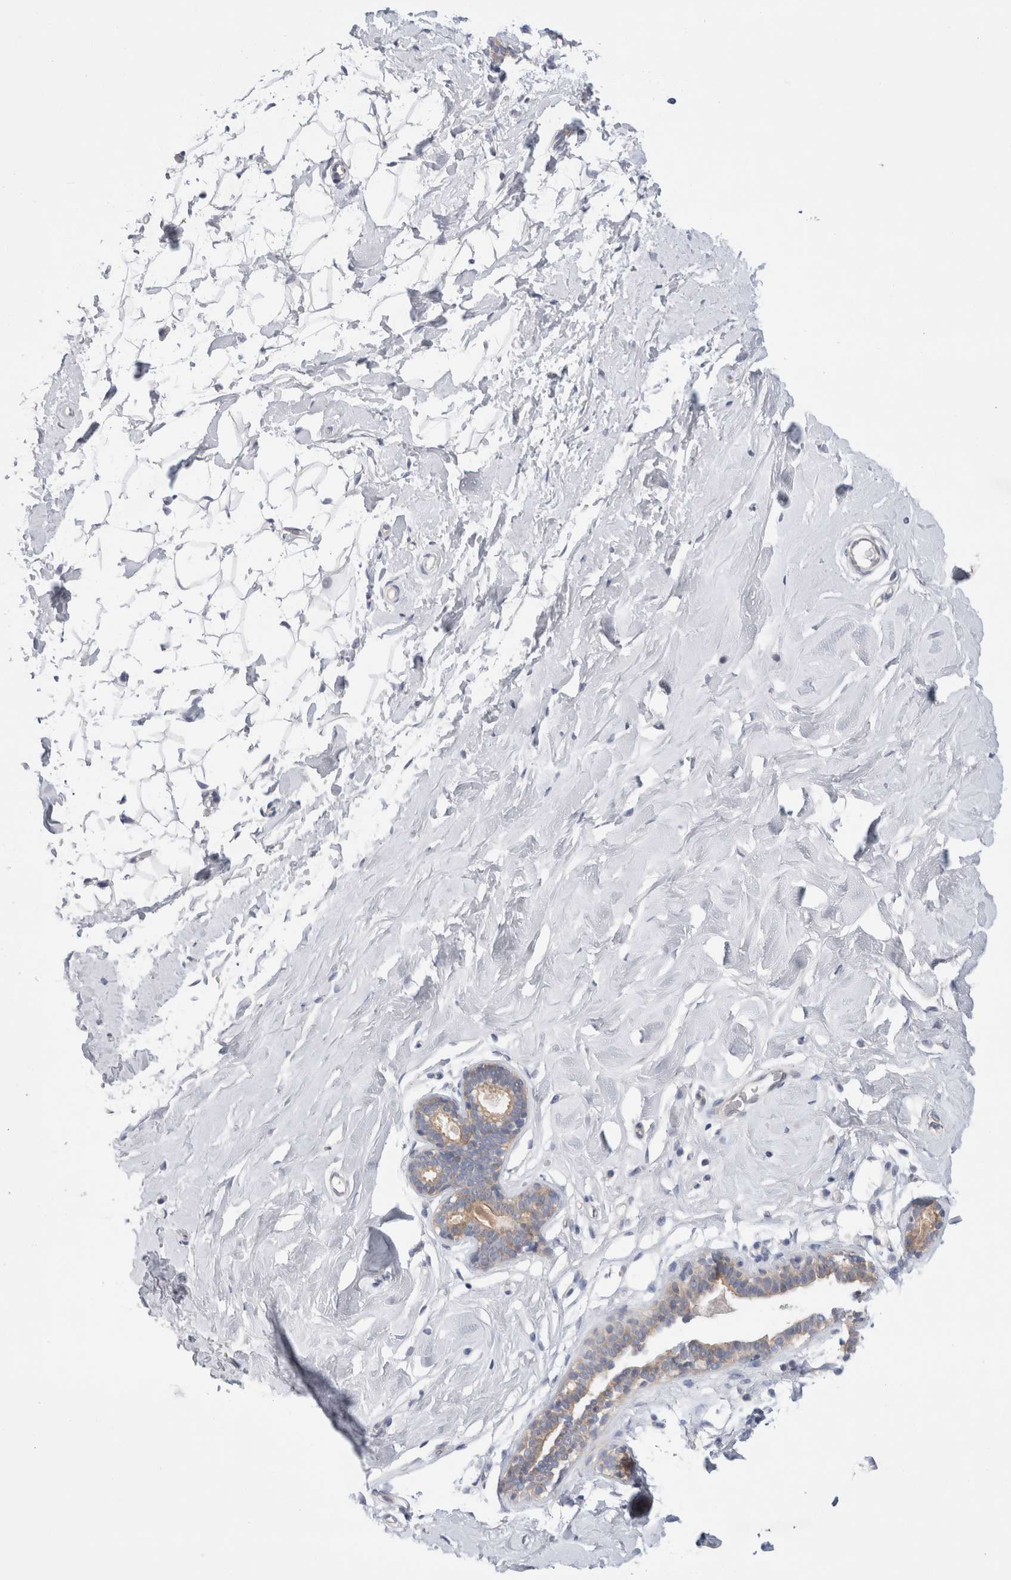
{"staining": {"intensity": "negative", "quantity": "none", "location": "none"}, "tissue": "breast", "cell_type": "Adipocytes", "image_type": "normal", "snomed": [{"axis": "morphology", "description": "Normal tissue, NOS"}, {"axis": "topography", "description": "Breast"}], "caption": "Adipocytes are negative for protein expression in benign human breast. The staining is performed using DAB (3,3'-diaminobenzidine) brown chromogen with nuclei counter-stained in using hematoxylin.", "gene": "WIPF2", "patient": {"sex": "female", "age": 23}}